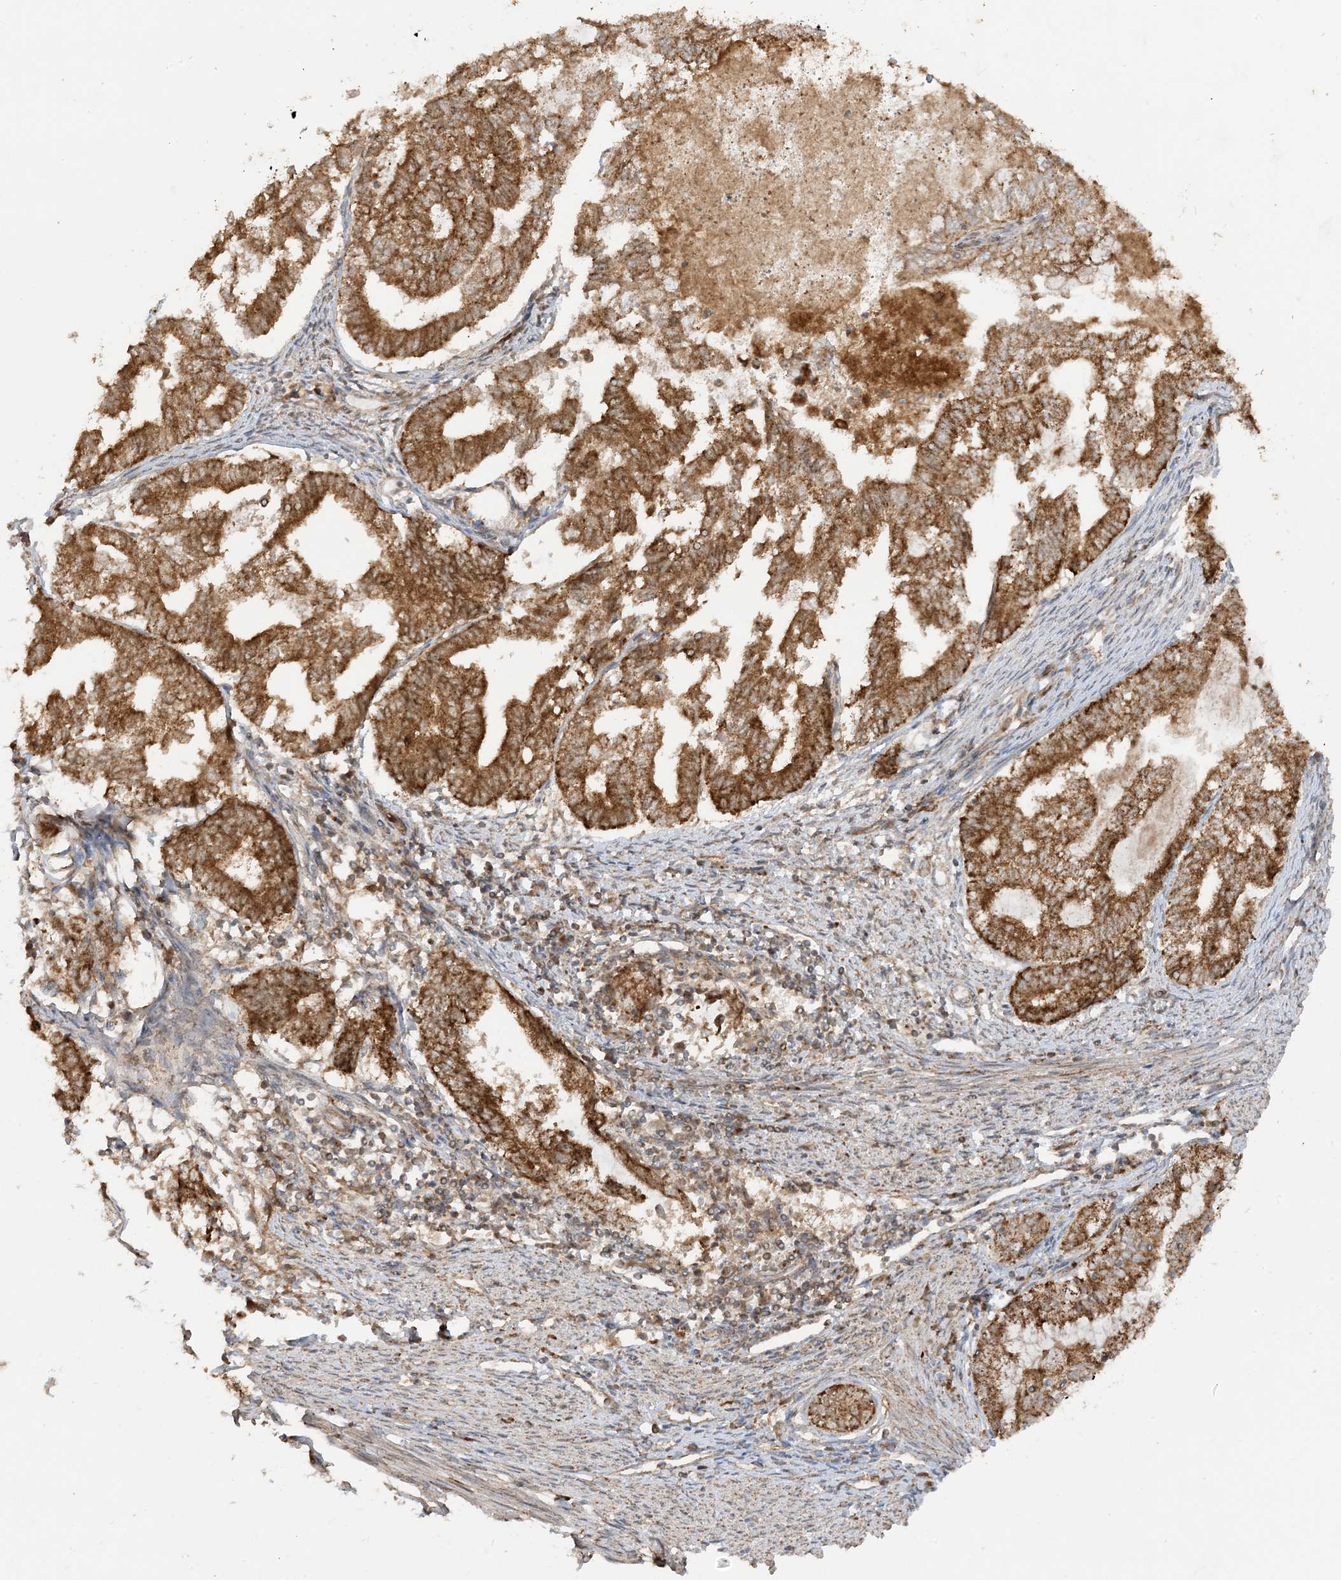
{"staining": {"intensity": "strong", "quantity": ">75%", "location": "cytoplasmic/membranous"}, "tissue": "endometrial cancer", "cell_type": "Tumor cells", "image_type": "cancer", "snomed": [{"axis": "morphology", "description": "Adenocarcinoma, NOS"}, {"axis": "topography", "description": "Endometrium"}], "caption": "A high amount of strong cytoplasmic/membranous positivity is appreciated in approximately >75% of tumor cells in adenocarcinoma (endometrial) tissue.", "gene": "N4BP3", "patient": {"sex": "female", "age": 79}}